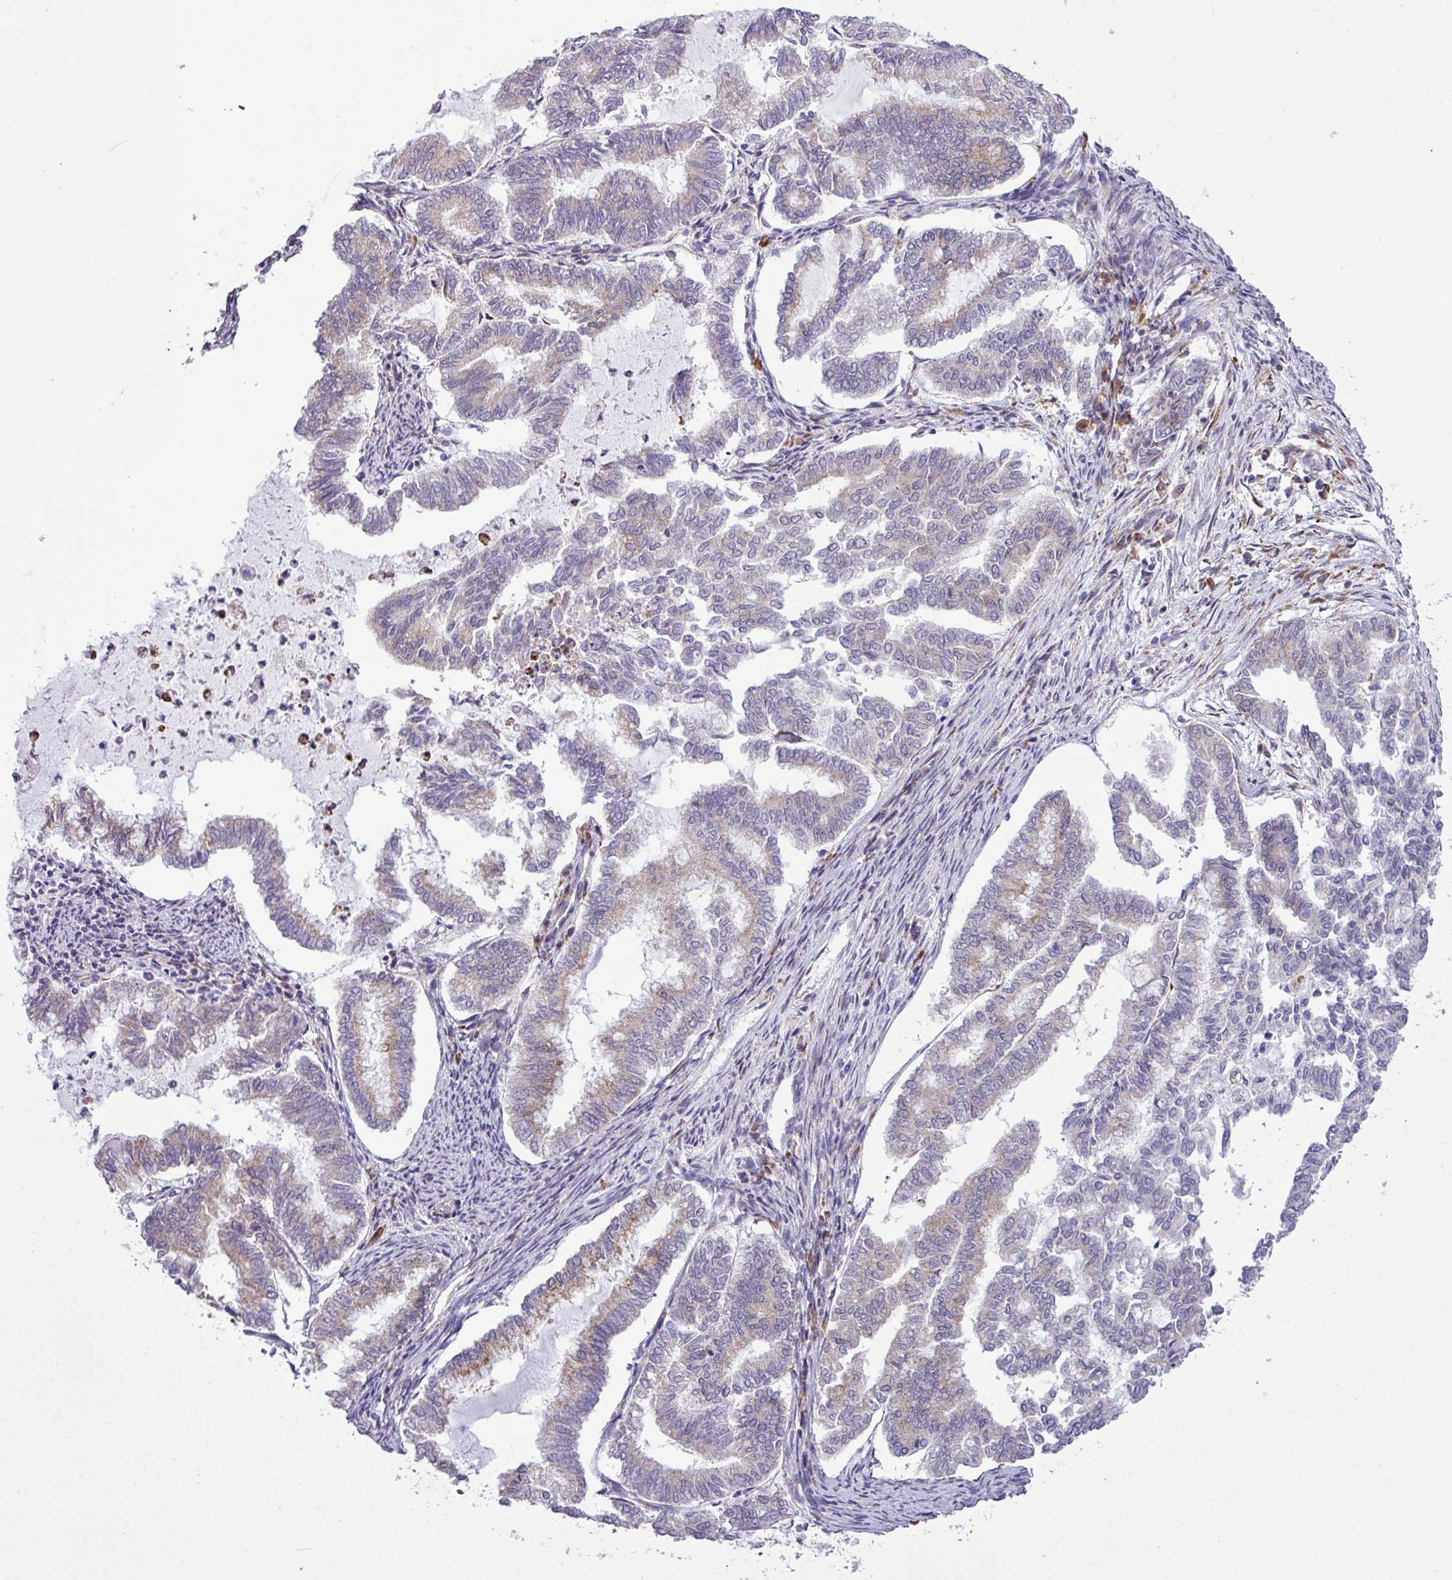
{"staining": {"intensity": "weak", "quantity": "<25%", "location": "cytoplasmic/membranous"}, "tissue": "endometrial cancer", "cell_type": "Tumor cells", "image_type": "cancer", "snomed": [{"axis": "morphology", "description": "Adenocarcinoma, NOS"}, {"axis": "topography", "description": "Endometrium"}], "caption": "Endometrial cancer (adenocarcinoma) stained for a protein using IHC demonstrates no staining tumor cells.", "gene": "CFAP97", "patient": {"sex": "female", "age": 79}}